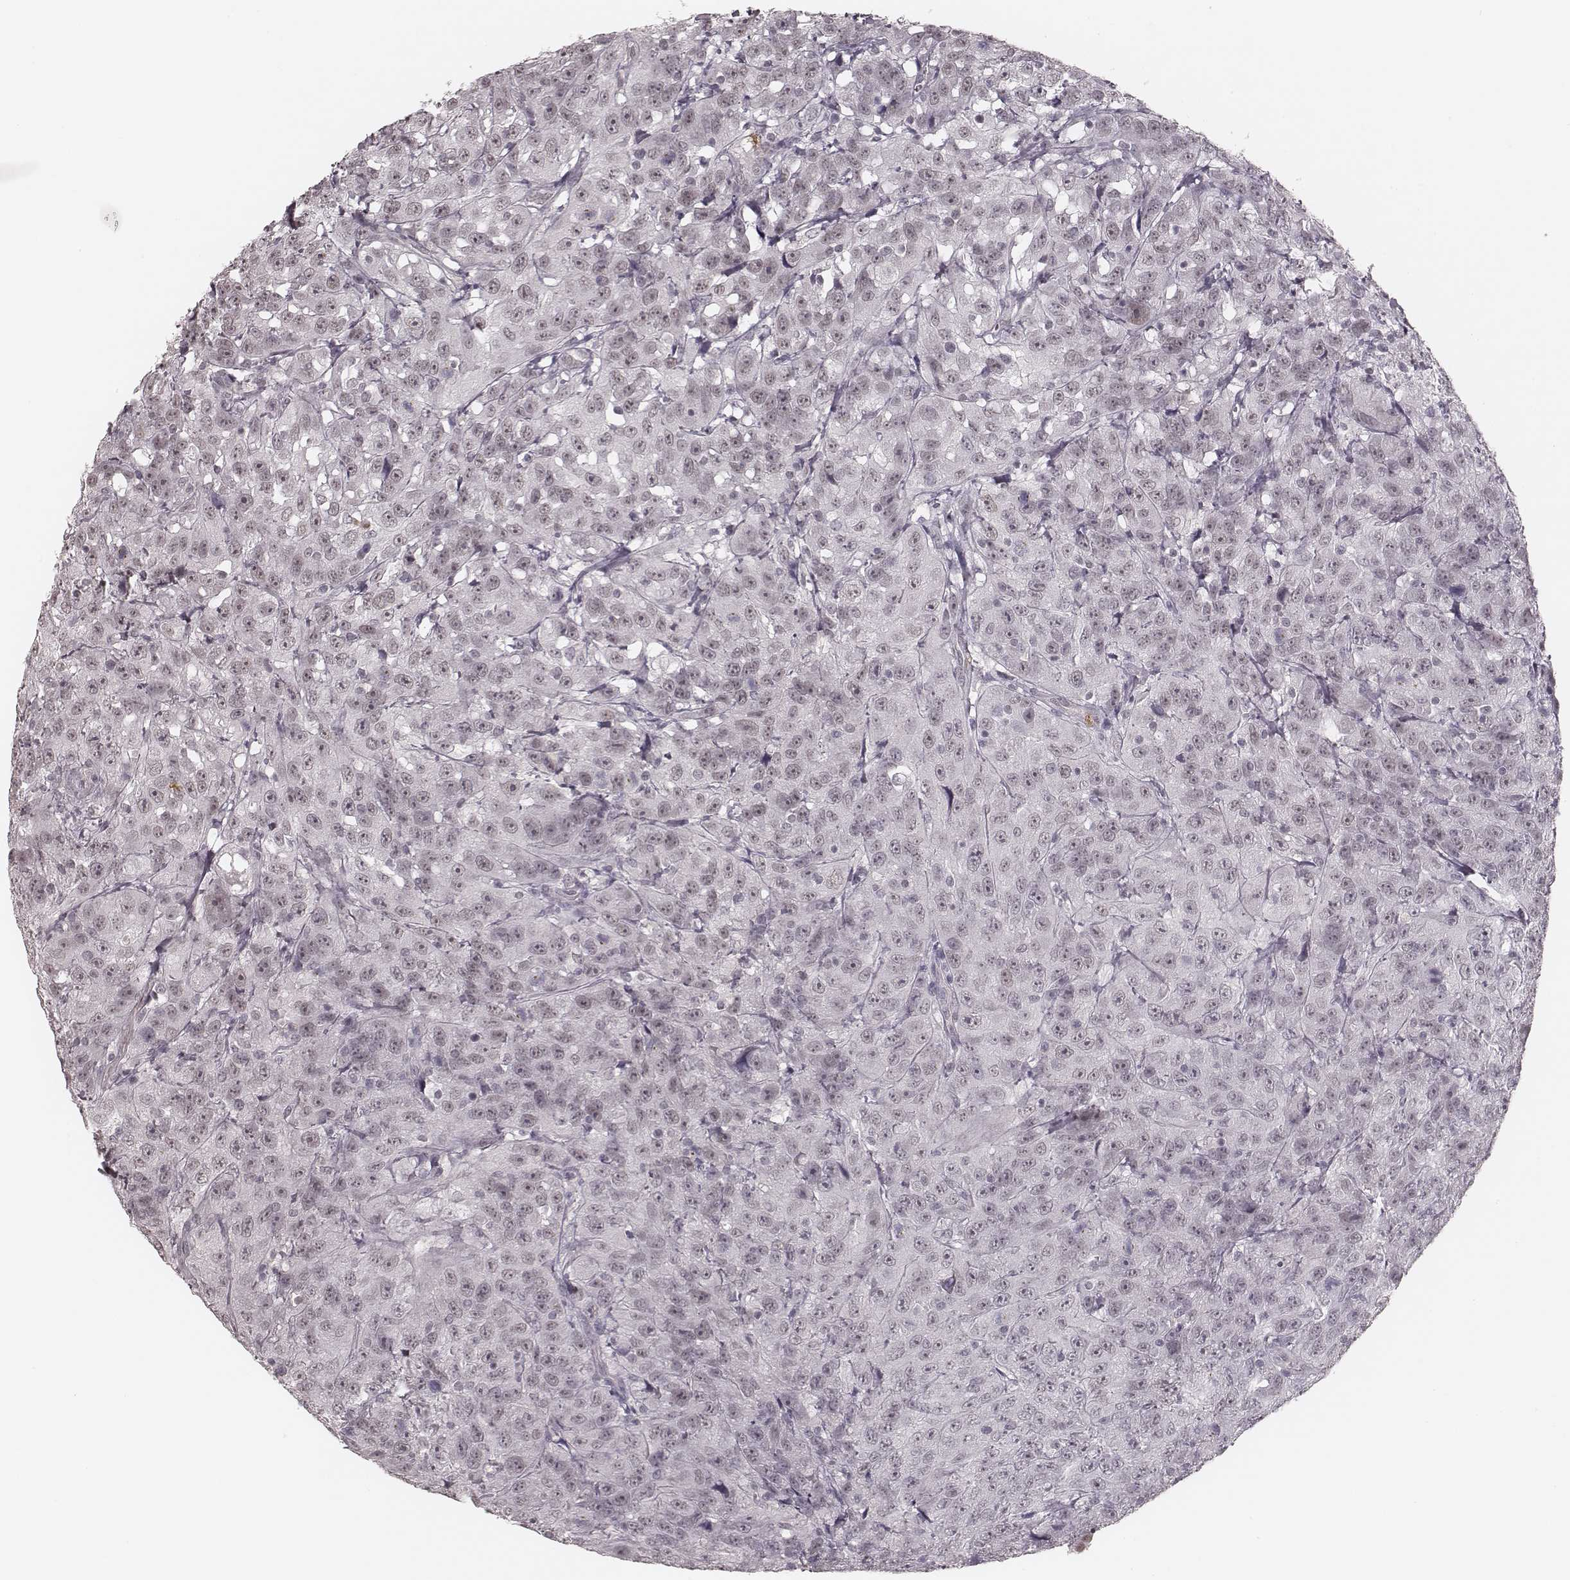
{"staining": {"intensity": "negative", "quantity": "none", "location": "none"}, "tissue": "urothelial cancer", "cell_type": "Tumor cells", "image_type": "cancer", "snomed": [{"axis": "morphology", "description": "Urothelial carcinoma, NOS"}, {"axis": "morphology", "description": "Urothelial carcinoma, High grade"}, {"axis": "topography", "description": "Urinary bladder"}], "caption": "A photomicrograph of urothelial cancer stained for a protein shows no brown staining in tumor cells.", "gene": "KITLG", "patient": {"sex": "female", "age": 73}}